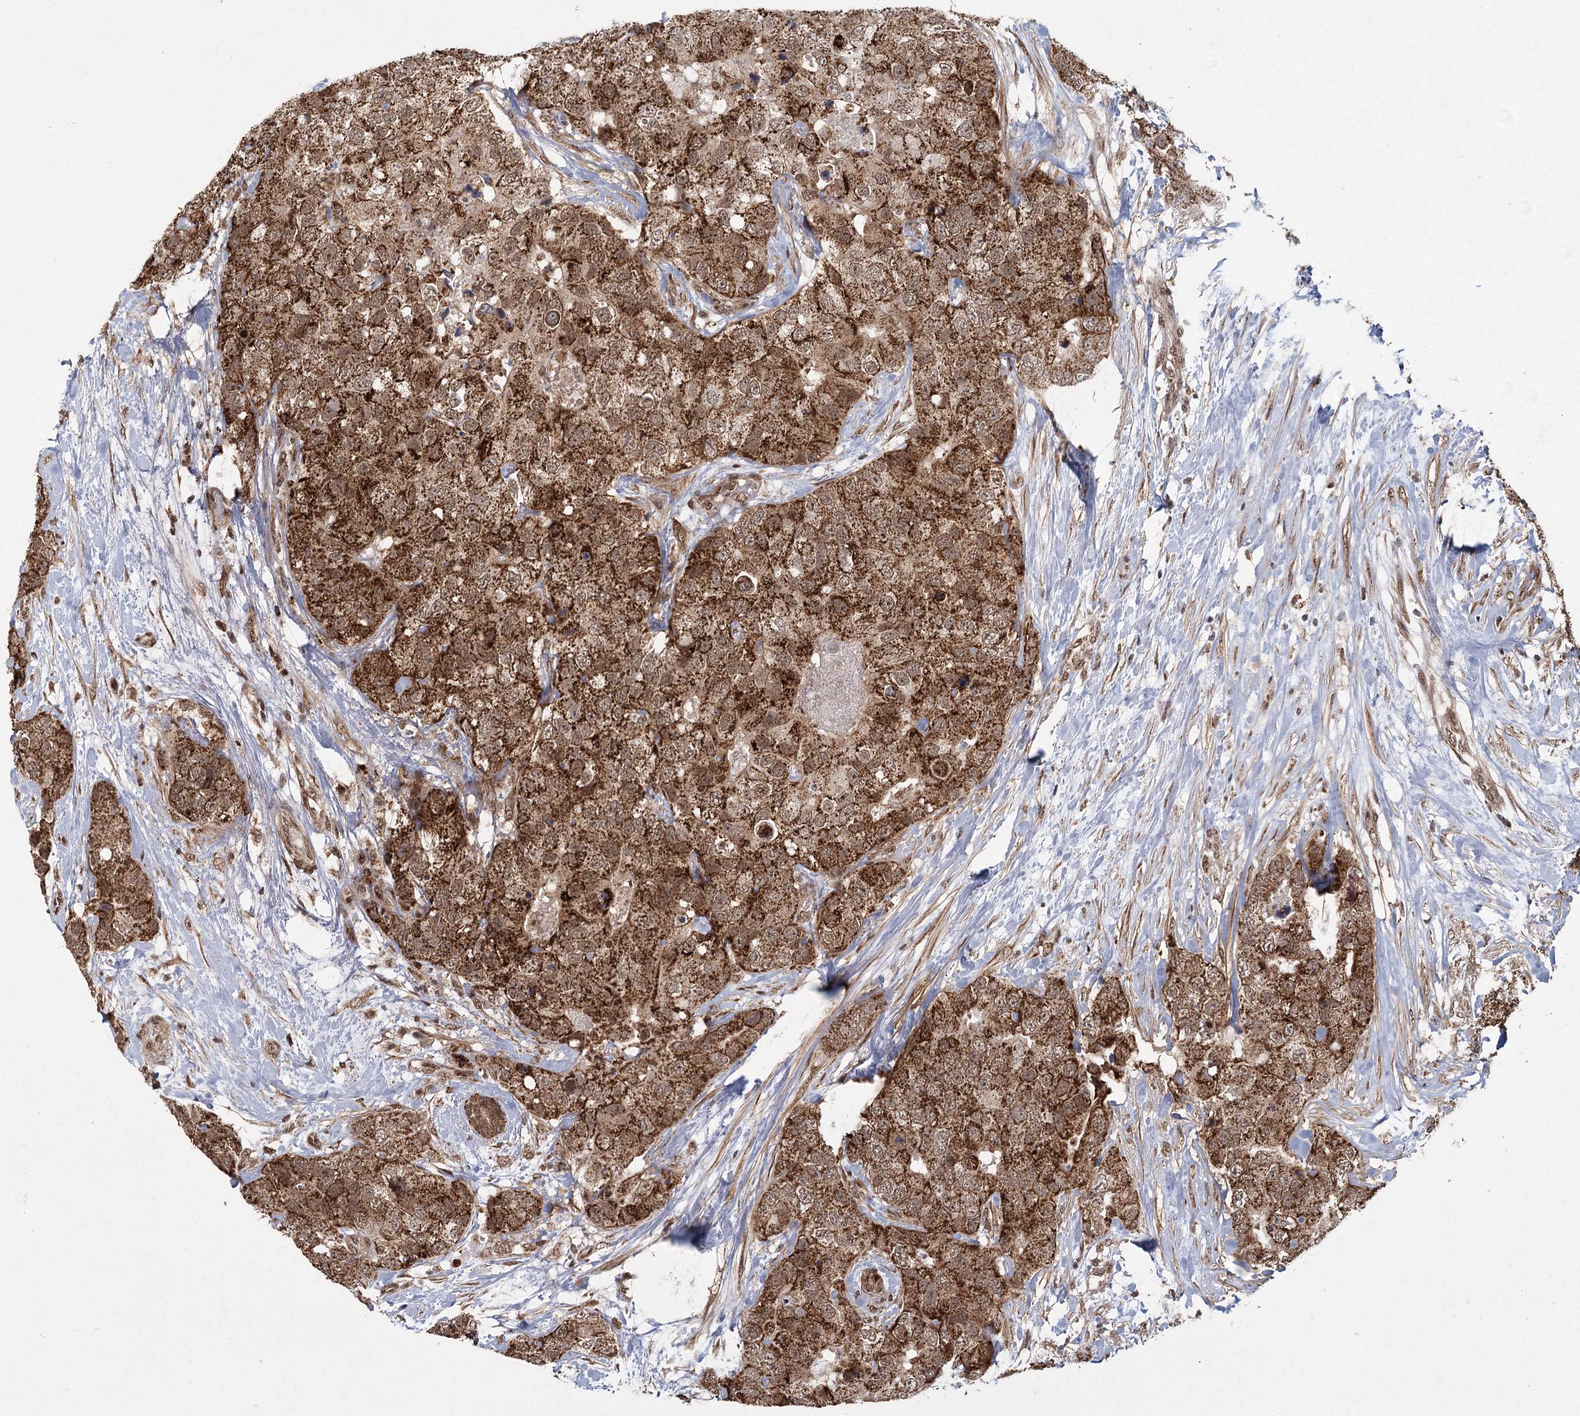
{"staining": {"intensity": "strong", "quantity": ">75%", "location": "cytoplasmic/membranous,nuclear"}, "tissue": "breast cancer", "cell_type": "Tumor cells", "image_type": "cancer", "snomed": [{"axis": "morphology", "description": "Duct carcinoma"}, {"axis": "topography", "description": "Breast"}], "caption": "IHC staining of breast intraductal carcinoma, which demonstrates high levels of strong cytoplasmic/membranous and nuclear expression in about >75% of tumor cells indicating strong cytoplasmic/membranous and nuclear protein staining. The staining was performed using DAB (brown) for protein detection and nuclei were counterstained in hematoxylin (blue).", "gene": "ZCCHC24", "patient": {"sex": "female", "age": 62}}